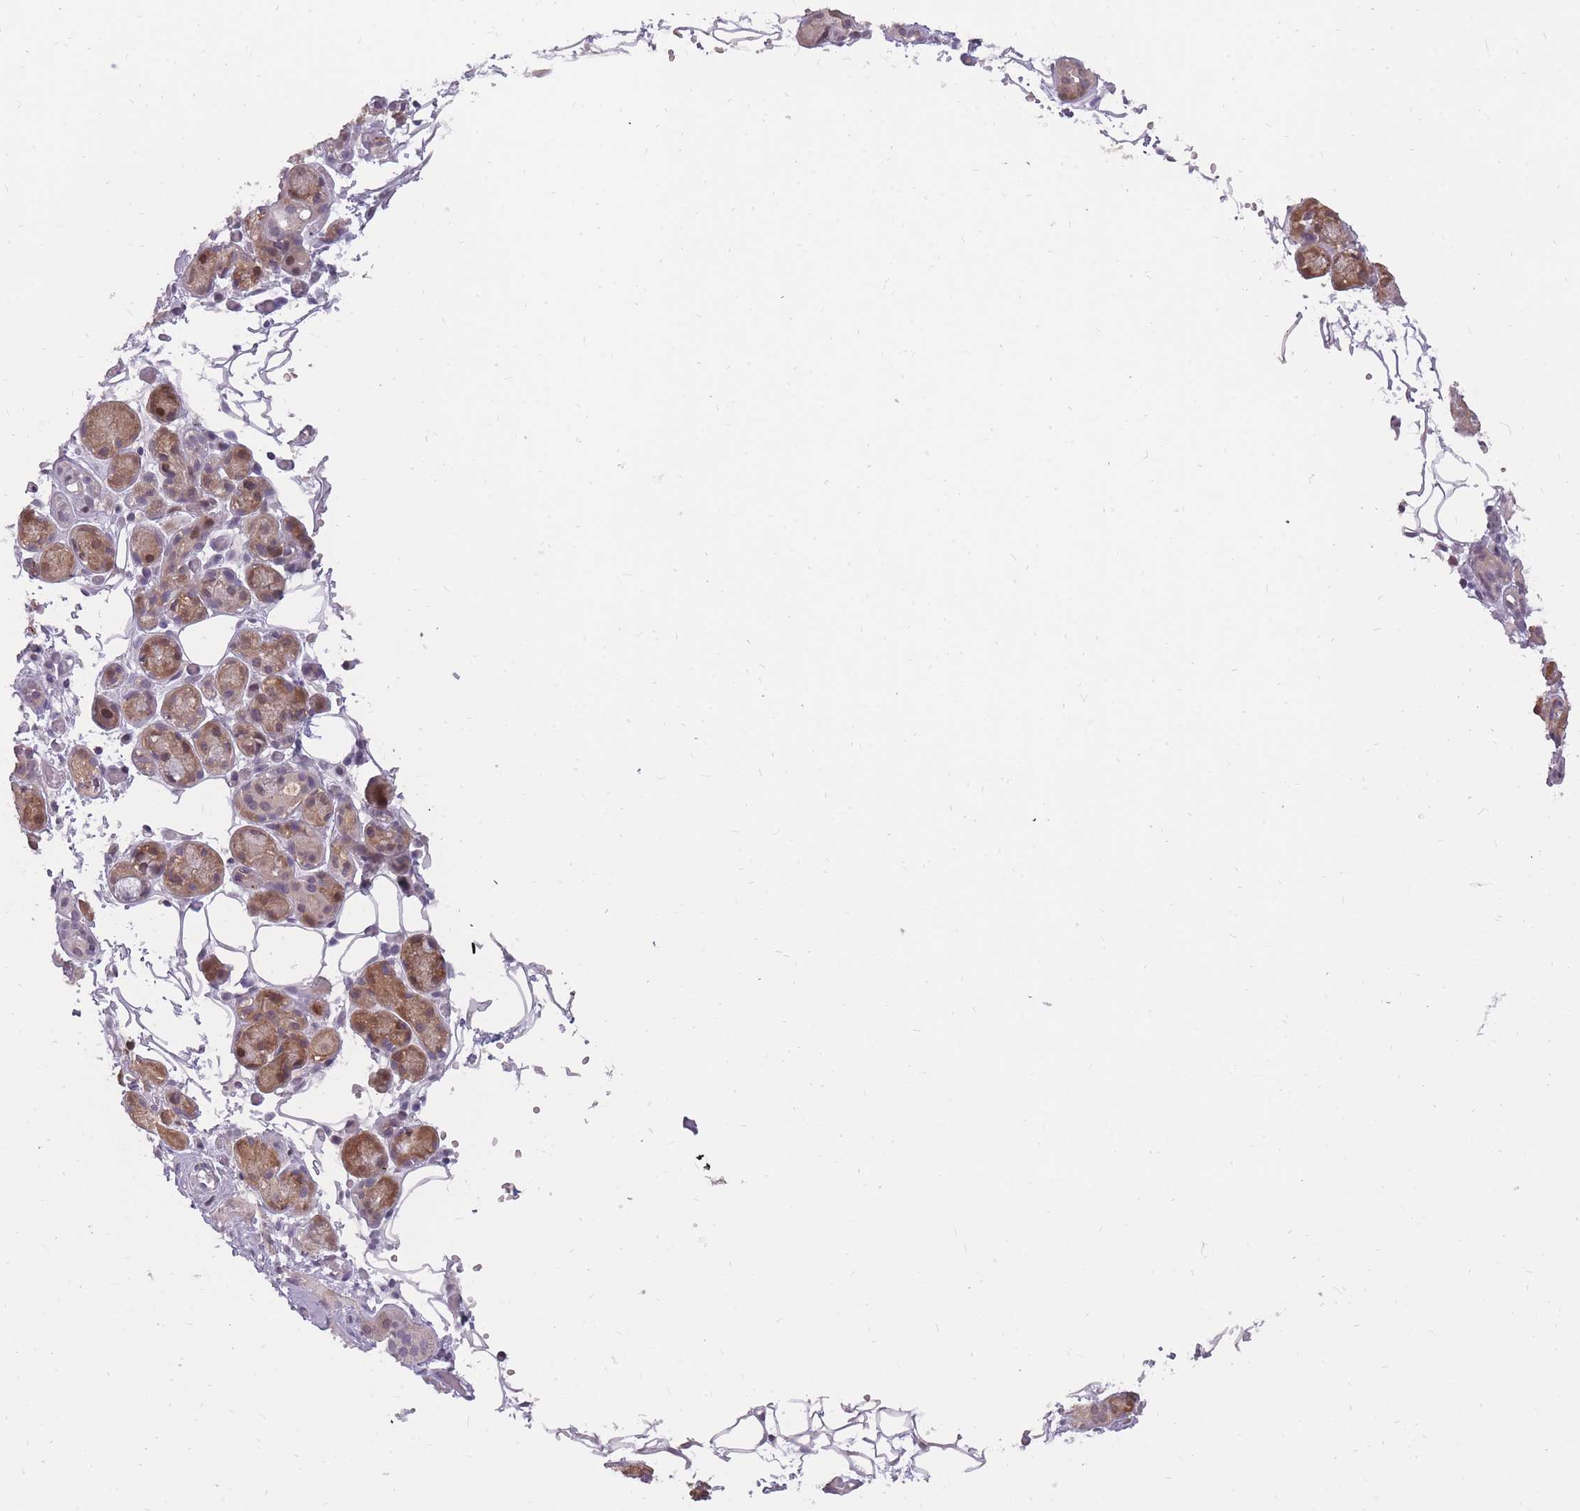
{"staining": {"intensity": "moderate", "quantity": ">75%", "location": "cytoplasmic/membranous"}, "tissue": "salivary gland", "cell_type": "Glandular cells", "image_type": "normal", "snomed": [{"axis": "morphology", "description": "Normal tissue, NOS"}, {"axis": "topography", "description": "Salivary gland"}], "caption": "IHC of normal human salivary gland exhibits medium levels of moderate cytoplasmic/membranous positivity in approximately >75% of glandular cells.", "gene": "POM121C", "patient": {"sex": "male", "age": 82}}